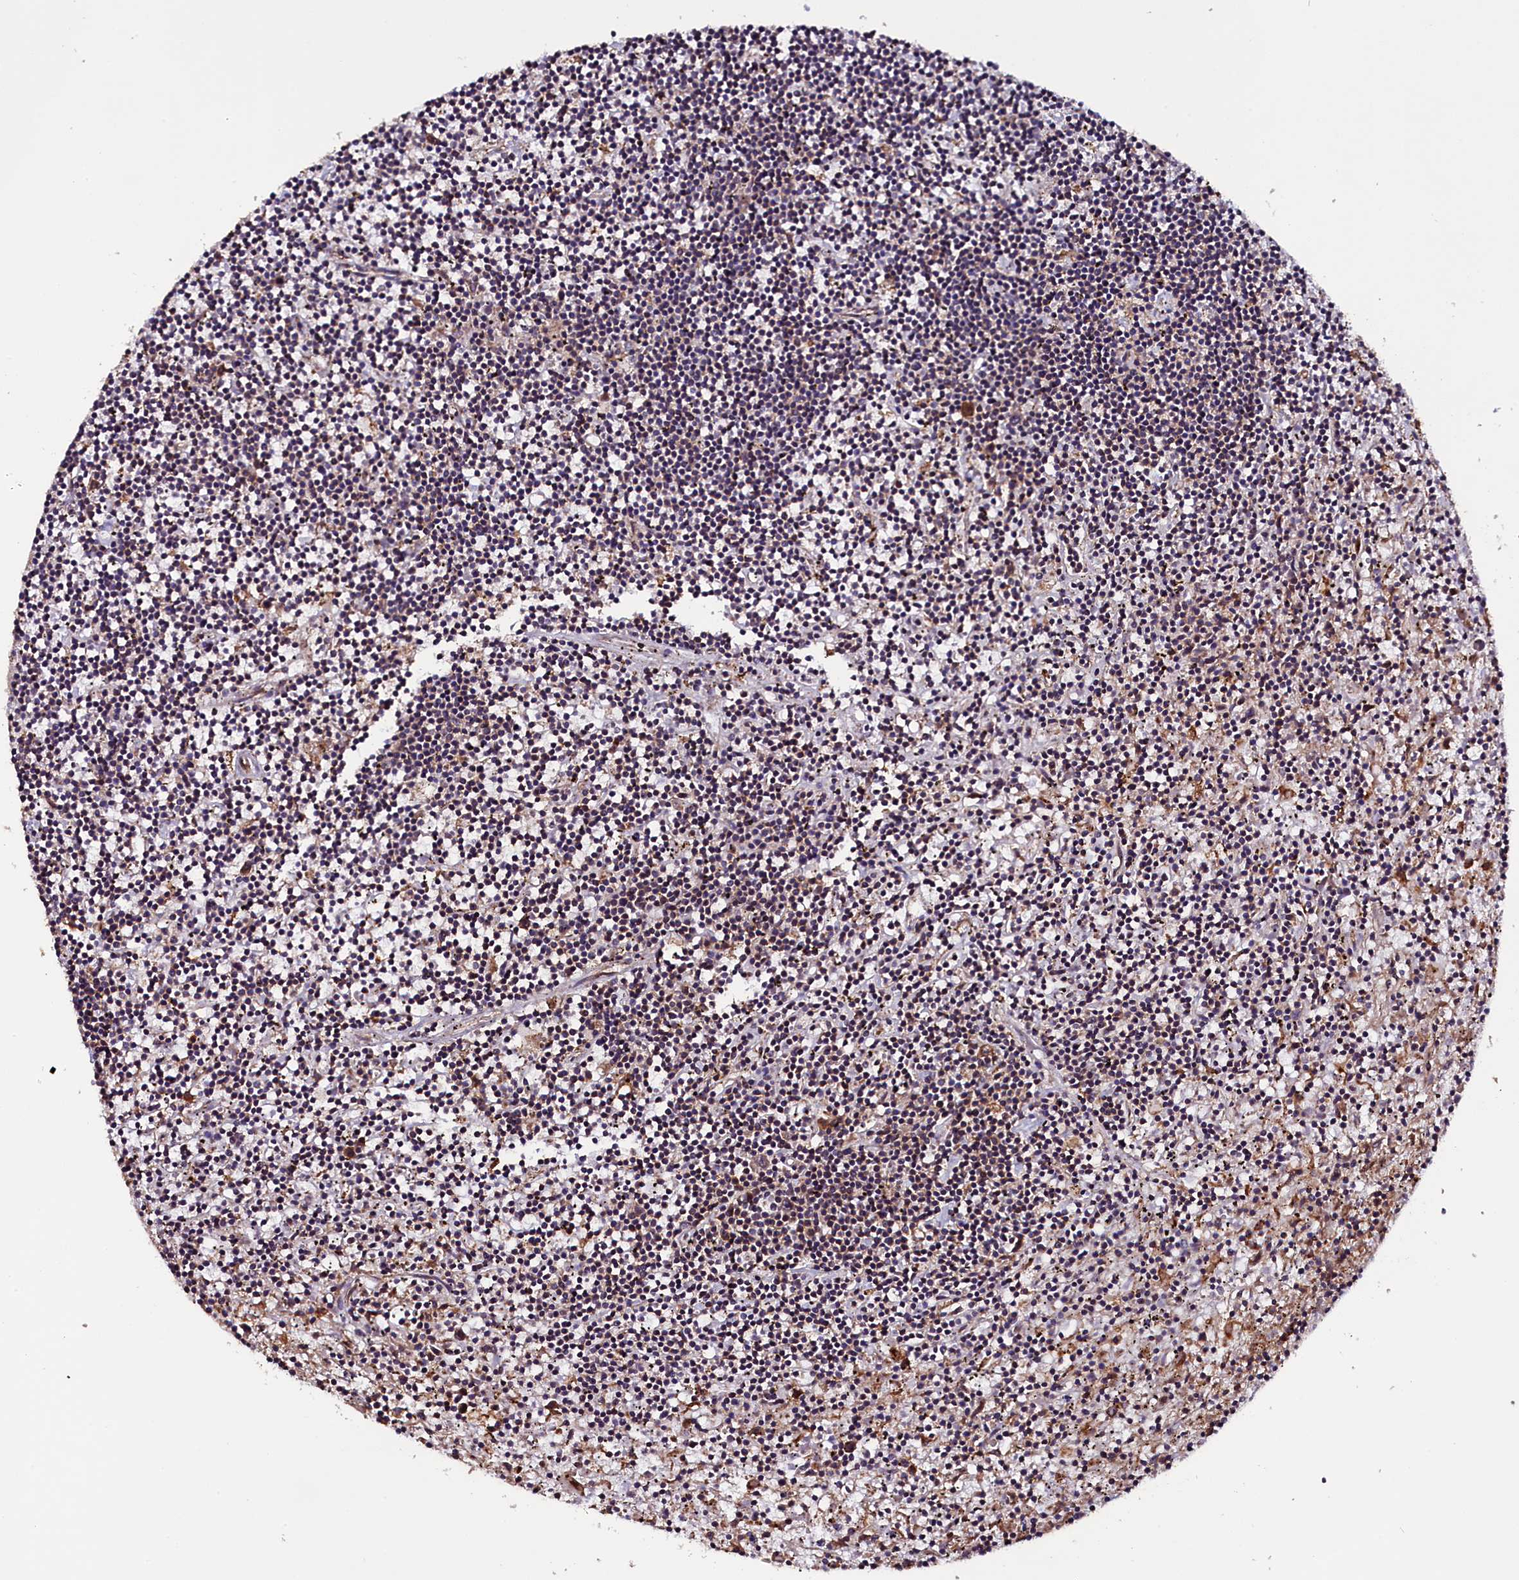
{"staining": {"intensity": "negative", "quantity": "none", "location": "none"}, "tissue": "lymphoma", "cell_type": "Tumor cells", "image_type": "cancer", "snomed": [{"axis": "morphology", "description": "Malignant lymphoma, non-Hodgkin's type, Low grade"}, {"axis": "topography", "description": "Spleen"}], "caption": "An immunohistochemistry histopathology image of malignant lymphoma, non-Hodgkin's type (low-grade) is shown. There is no staining in tumor cells of malignant lymphoma, non-Hodgkin's type (low-grade).", "gene": "DOHH", "patient": {"sex": "male", "age": 76}}